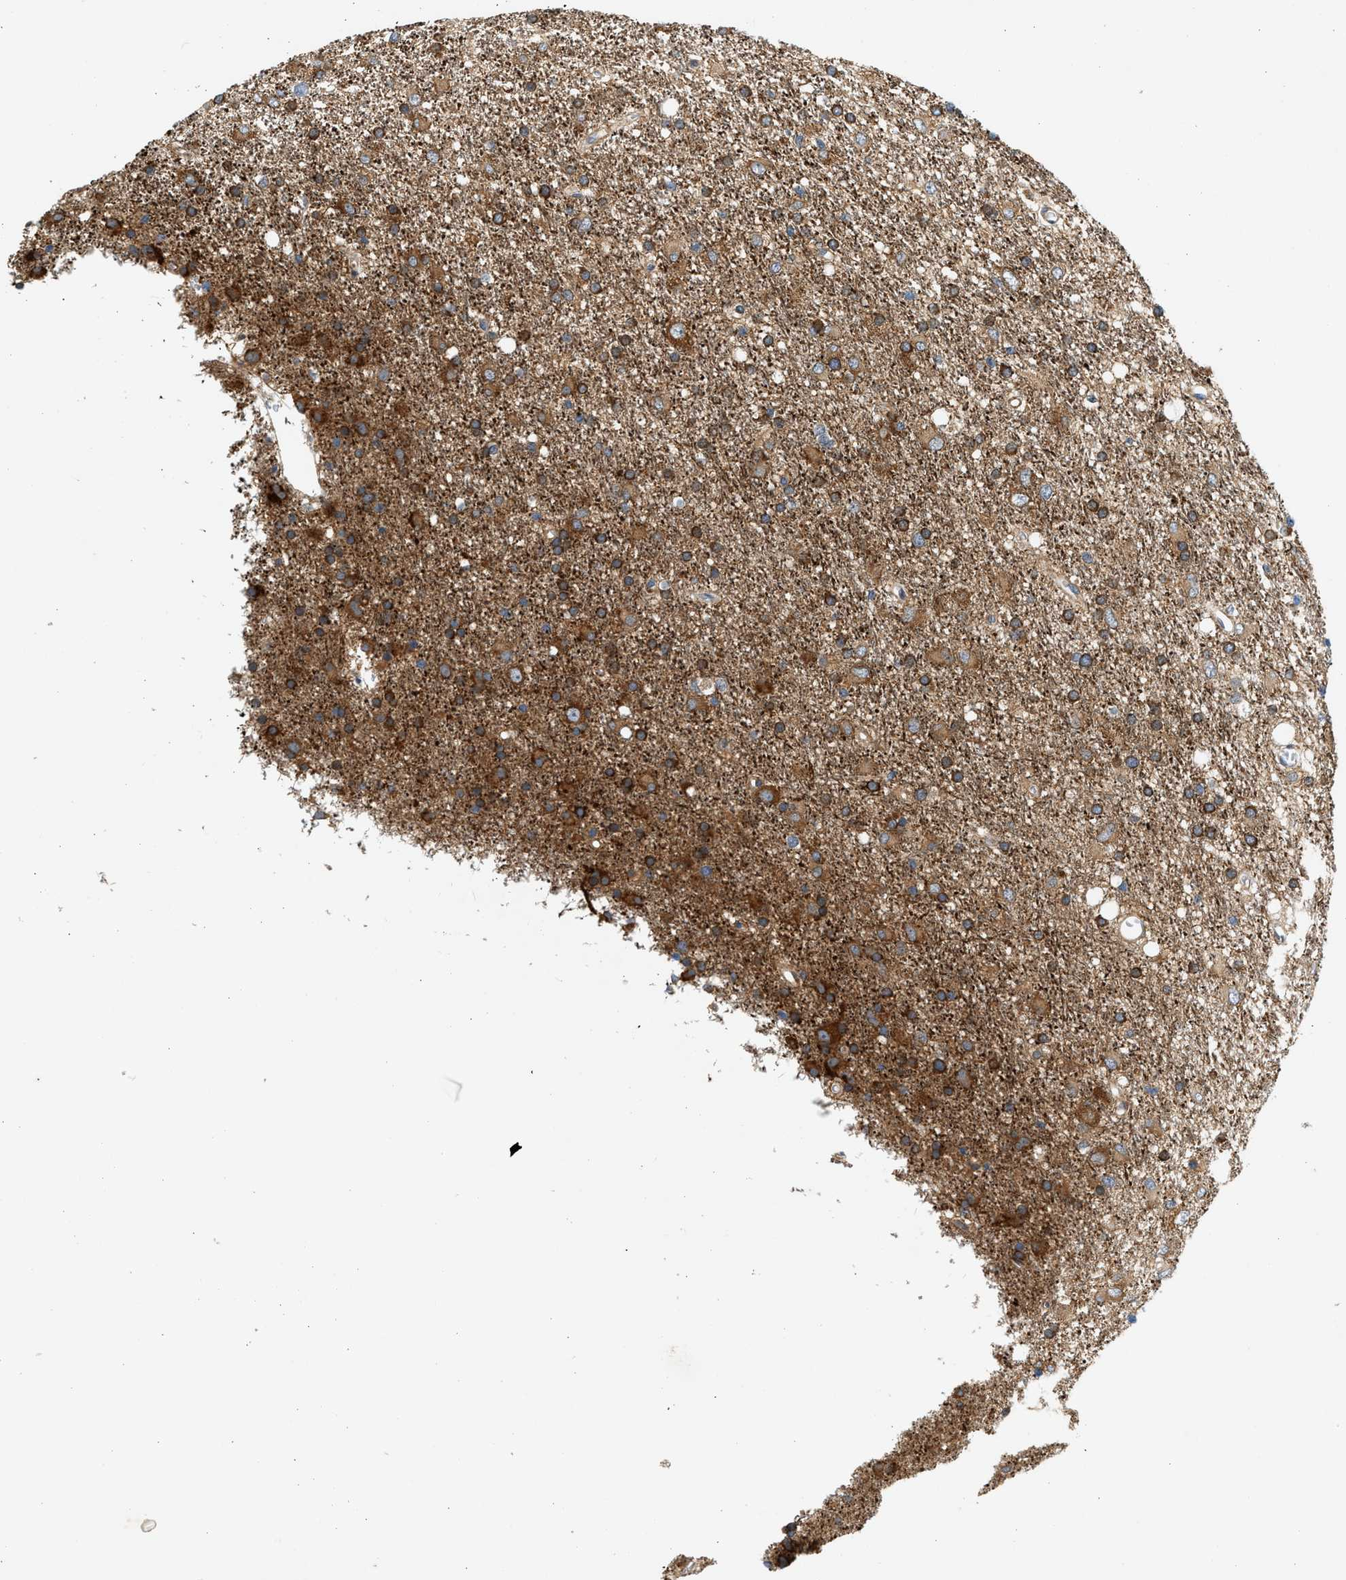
{"staining": {"intensity": "moderate", "quantity": ">75%", "location": "cytoplasmic/membranous"}, "tissue": "glioma", "cell_type": "Tumor cells", "image_type": "cancer", "snomed": [{"axis": "morphology", "description": "Glioma, malignant, Low grade"}, {"axis": "topography", "description": "Brain"}], "caption": "The photomicrograph displays a brown stain indicating the presence of a protein in the cytoplasmic/membranous of tumor cells in glioma.", "gene": "KDELR2", "patient": {"sex": "male", "age": 77}}